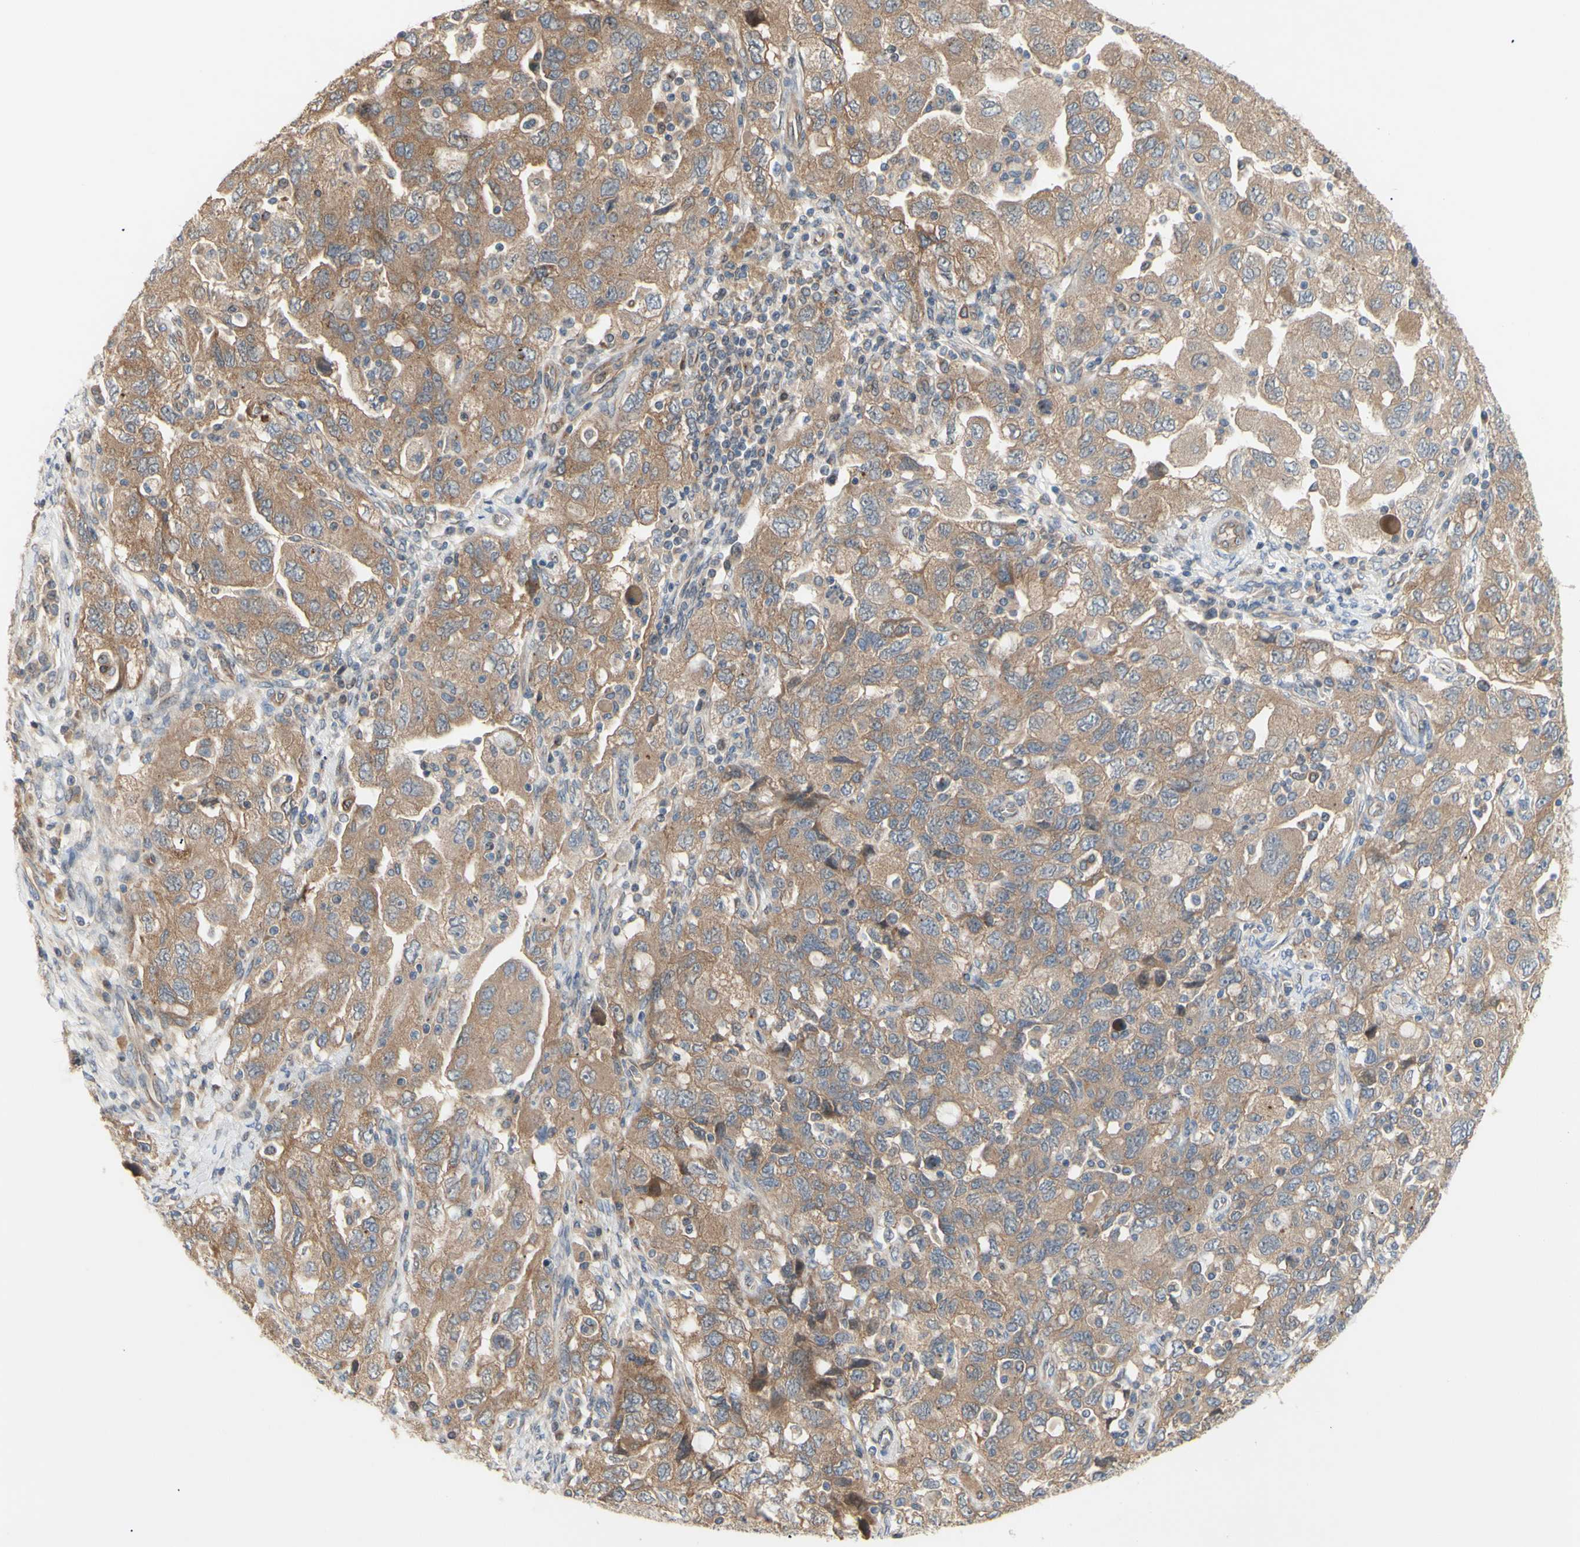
{"staining": {"intensity": "moderate", "quantity": ">75%", "location": "cytoplasmic/membranous"}, "tissue": "ovarian cancer", "cell_type": "Tumor cells", "image_type": "cancer", "snomed": [{"axis": "morphology", "description": "Carcinoma, NOS"}, {"axis": "morphology", "description": "Cystadenocarcinoma, serous, NOS"}, {"axis": "topography", "description": "Ovary"}], "caption": "Protein analysis of ovarian cancer tissue shows moderate cytoplasmic/membranous positivity in approximately >75% of tumor cells.", "gene": "DYNLRB1", "patient": {"sex": "female", "age": 69}}